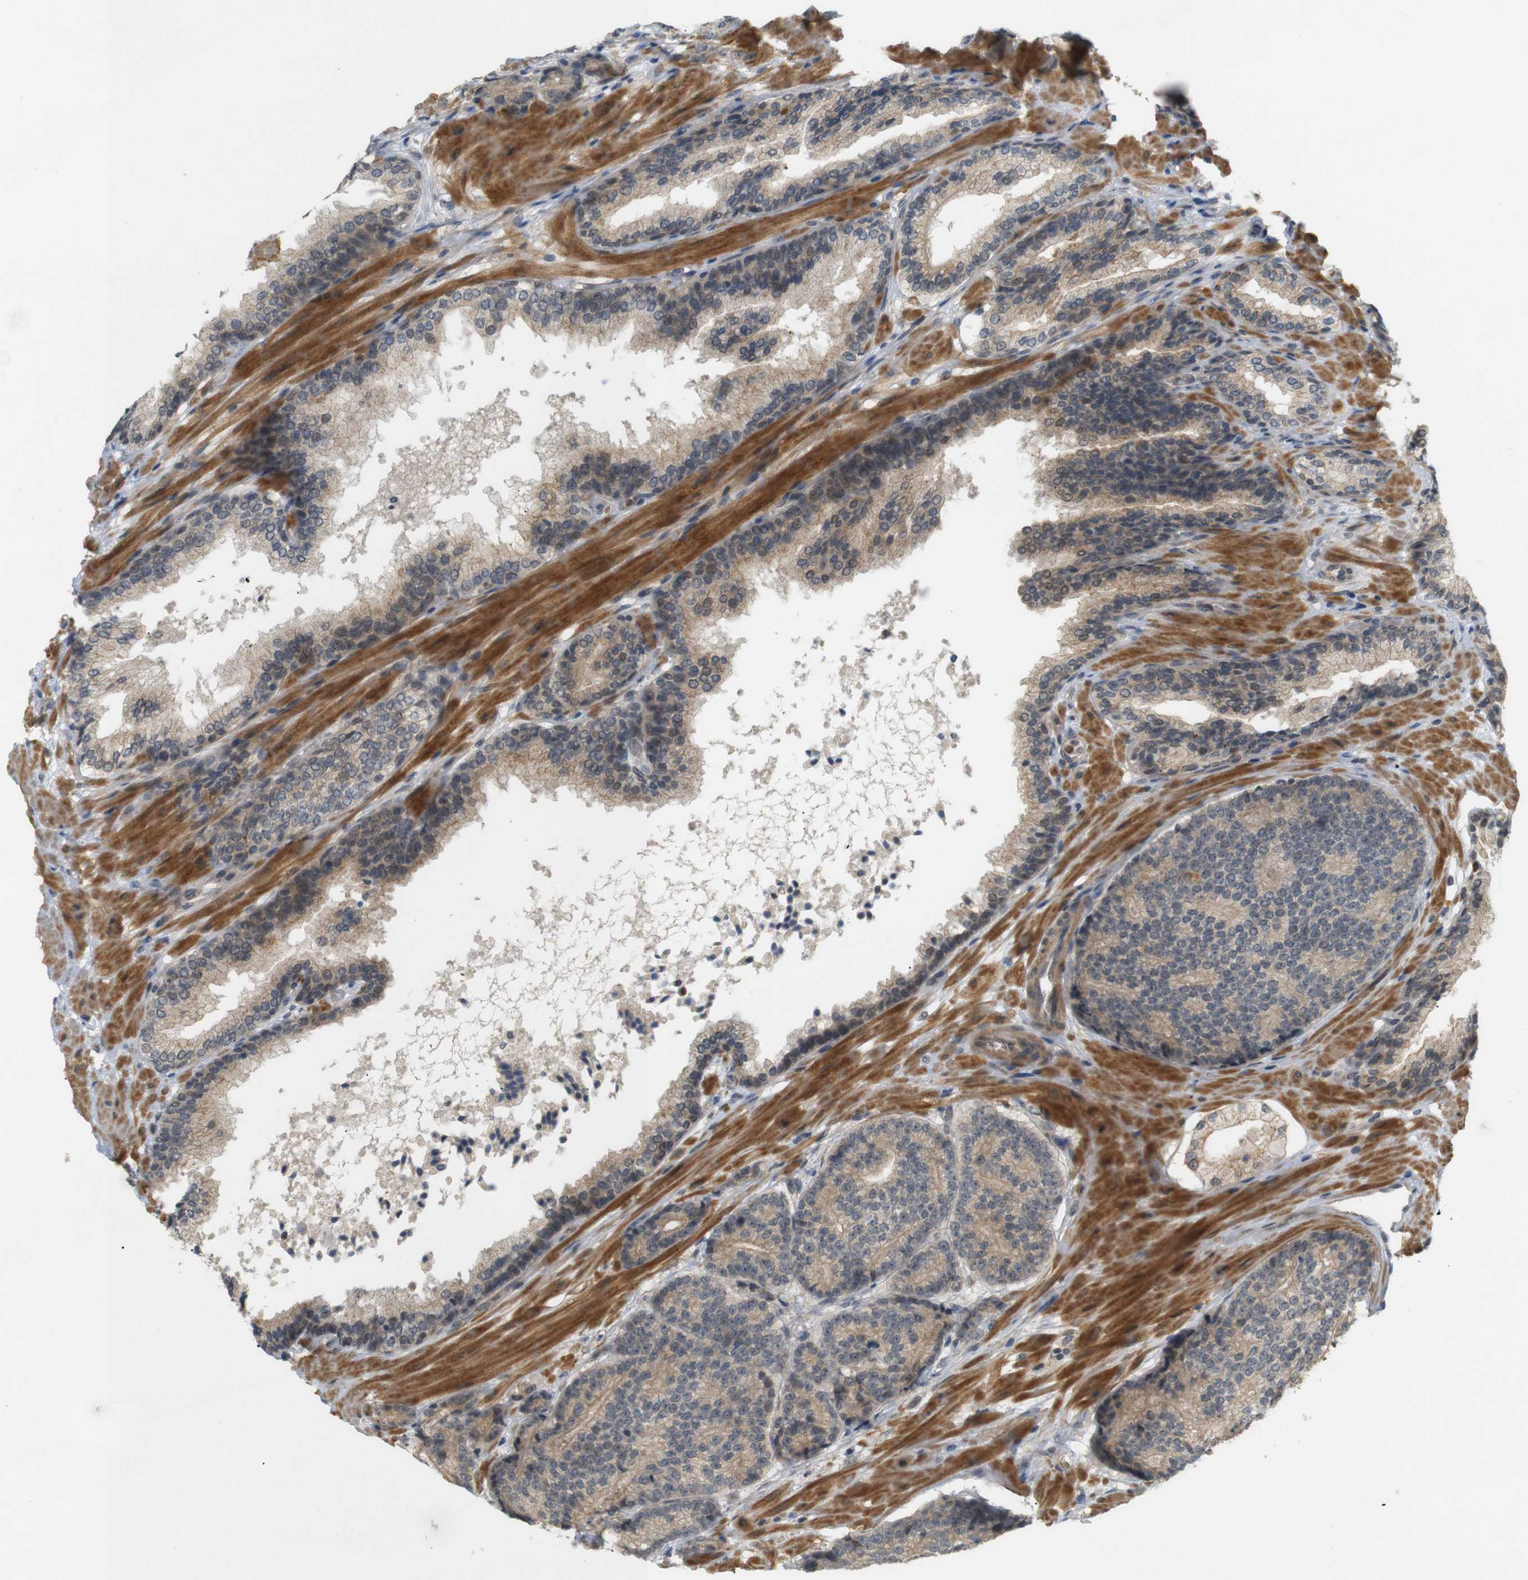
{"staining": {"intensity": "weak", "quantity": ">75%", "location": "cytoplasmic/membranous"}, "tissue": "prostate cancer", "cell_type": "Tumor cells", "image_type": "cancer", "snomed": [{"axis": "morphology", "description": "Adenocarcinoma, High grade"}, {"axis": "topography", "description": "Prostate"}], "caption": "Immunohistochemistry (IHC) photomicrograph of adenocarcinoma (high-grade) (prostate) stained for a protein (brown), which demonstrates low levels of weak cytoplasmic/membranous positivity in approximately >75% of tumor cells.", "gene": "SOCS6", "patient": {"sex": "male", "age": 61}}